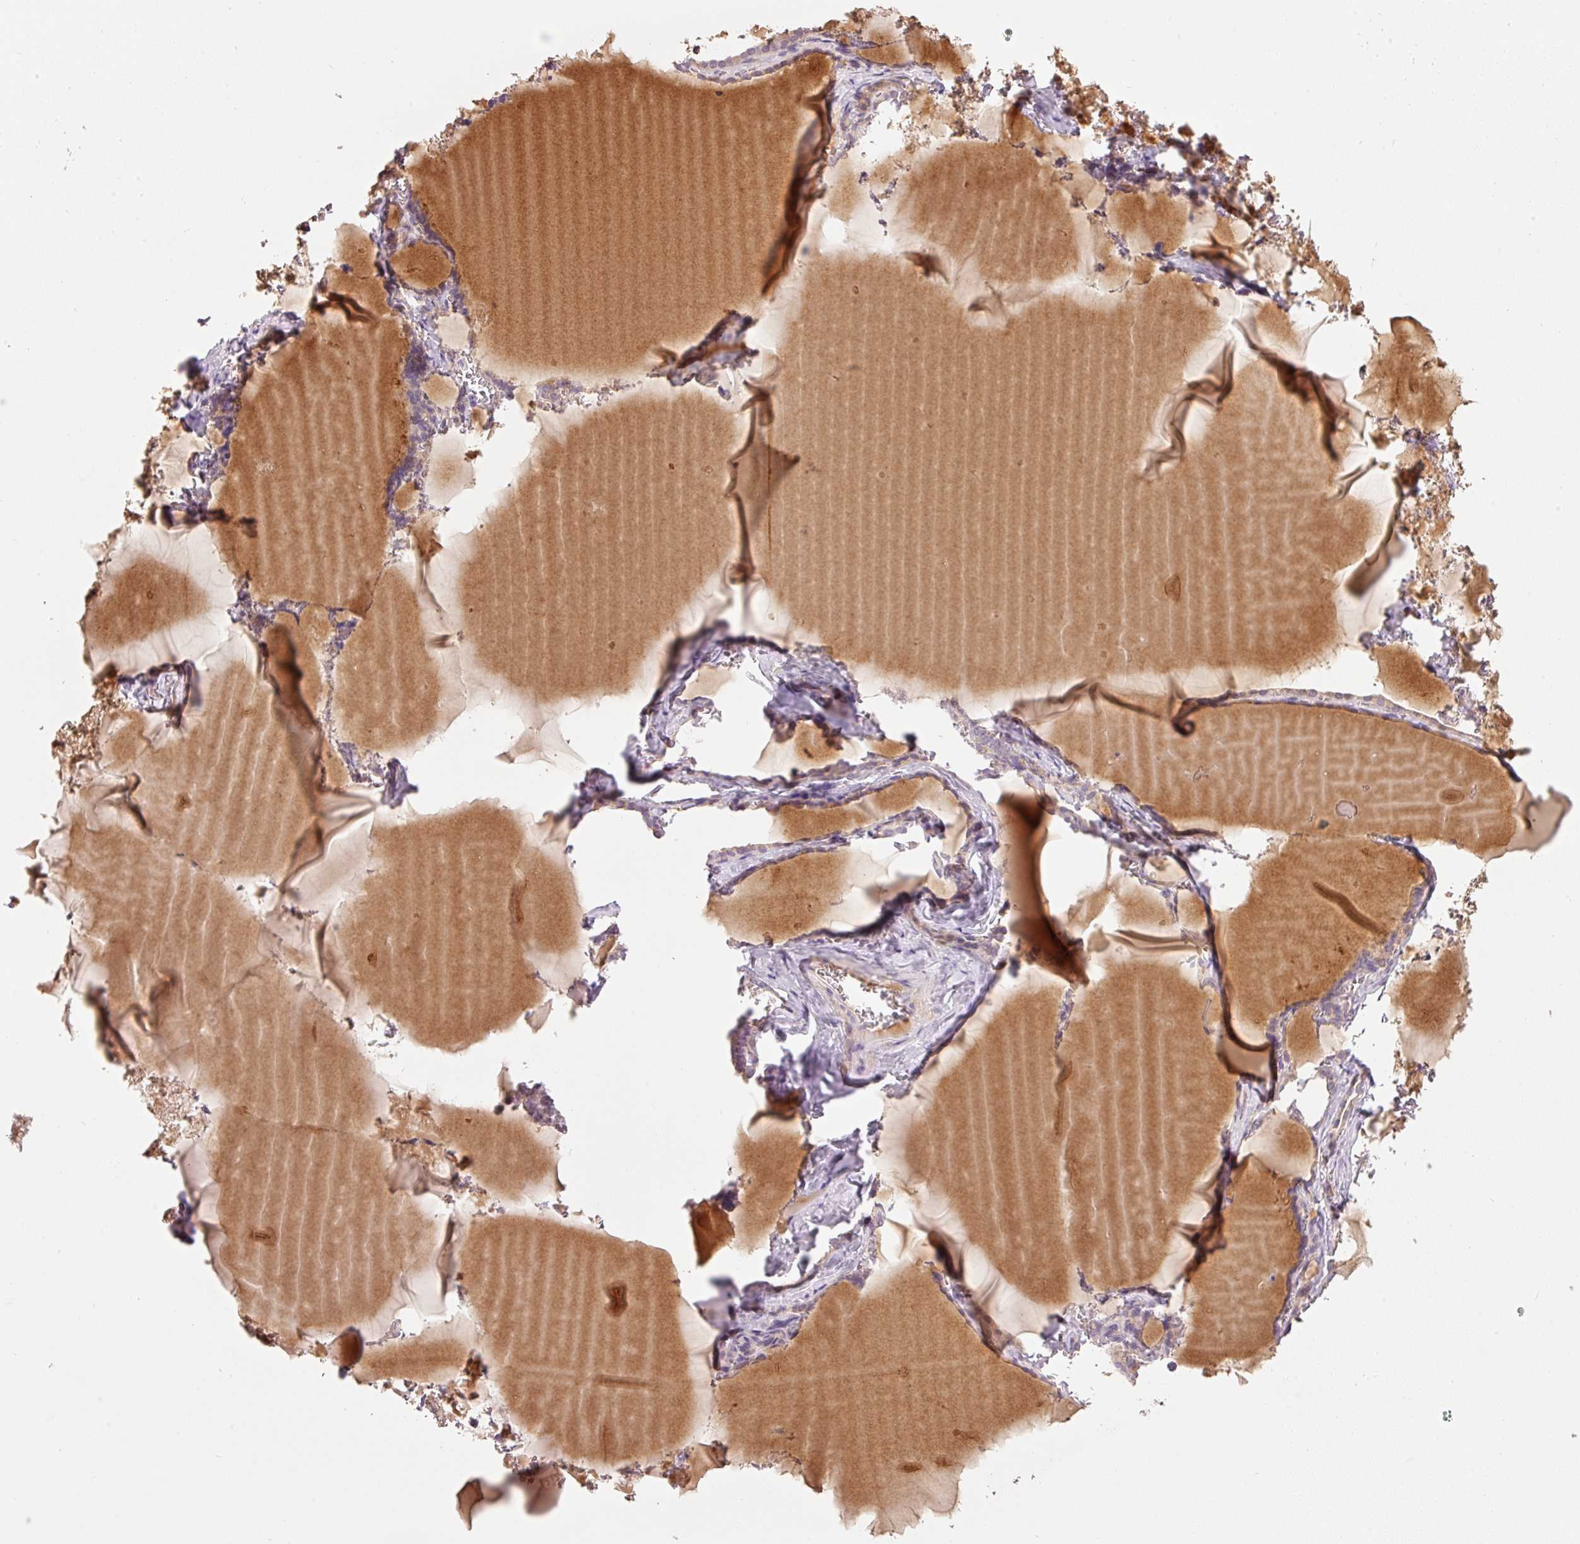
{"staining": {"intensity": "moderate", "quantity": "25%-75%", "location": "cytoplasmic/membranous"}, "tissue": "thyroid gland", "cell_type": "Glandular cells", "image_type": "normal", "snomed": [{"axis": "morphology", "description": "Normal tissue, NOS"}, {"axis": "topography", "description": "Thyroid gland"}], "caption": "Moderate cytoplasmic/membranous protein staining is identified in about 25%-75% of glandular cells in thyroid gland. The staining is performed using DAB brown chromogen to label protein expression. The nuclei are counter-stained blue using hematoxylin.", "gene": "CMTM8", "patient": {"sex": "female", "age": 49}}